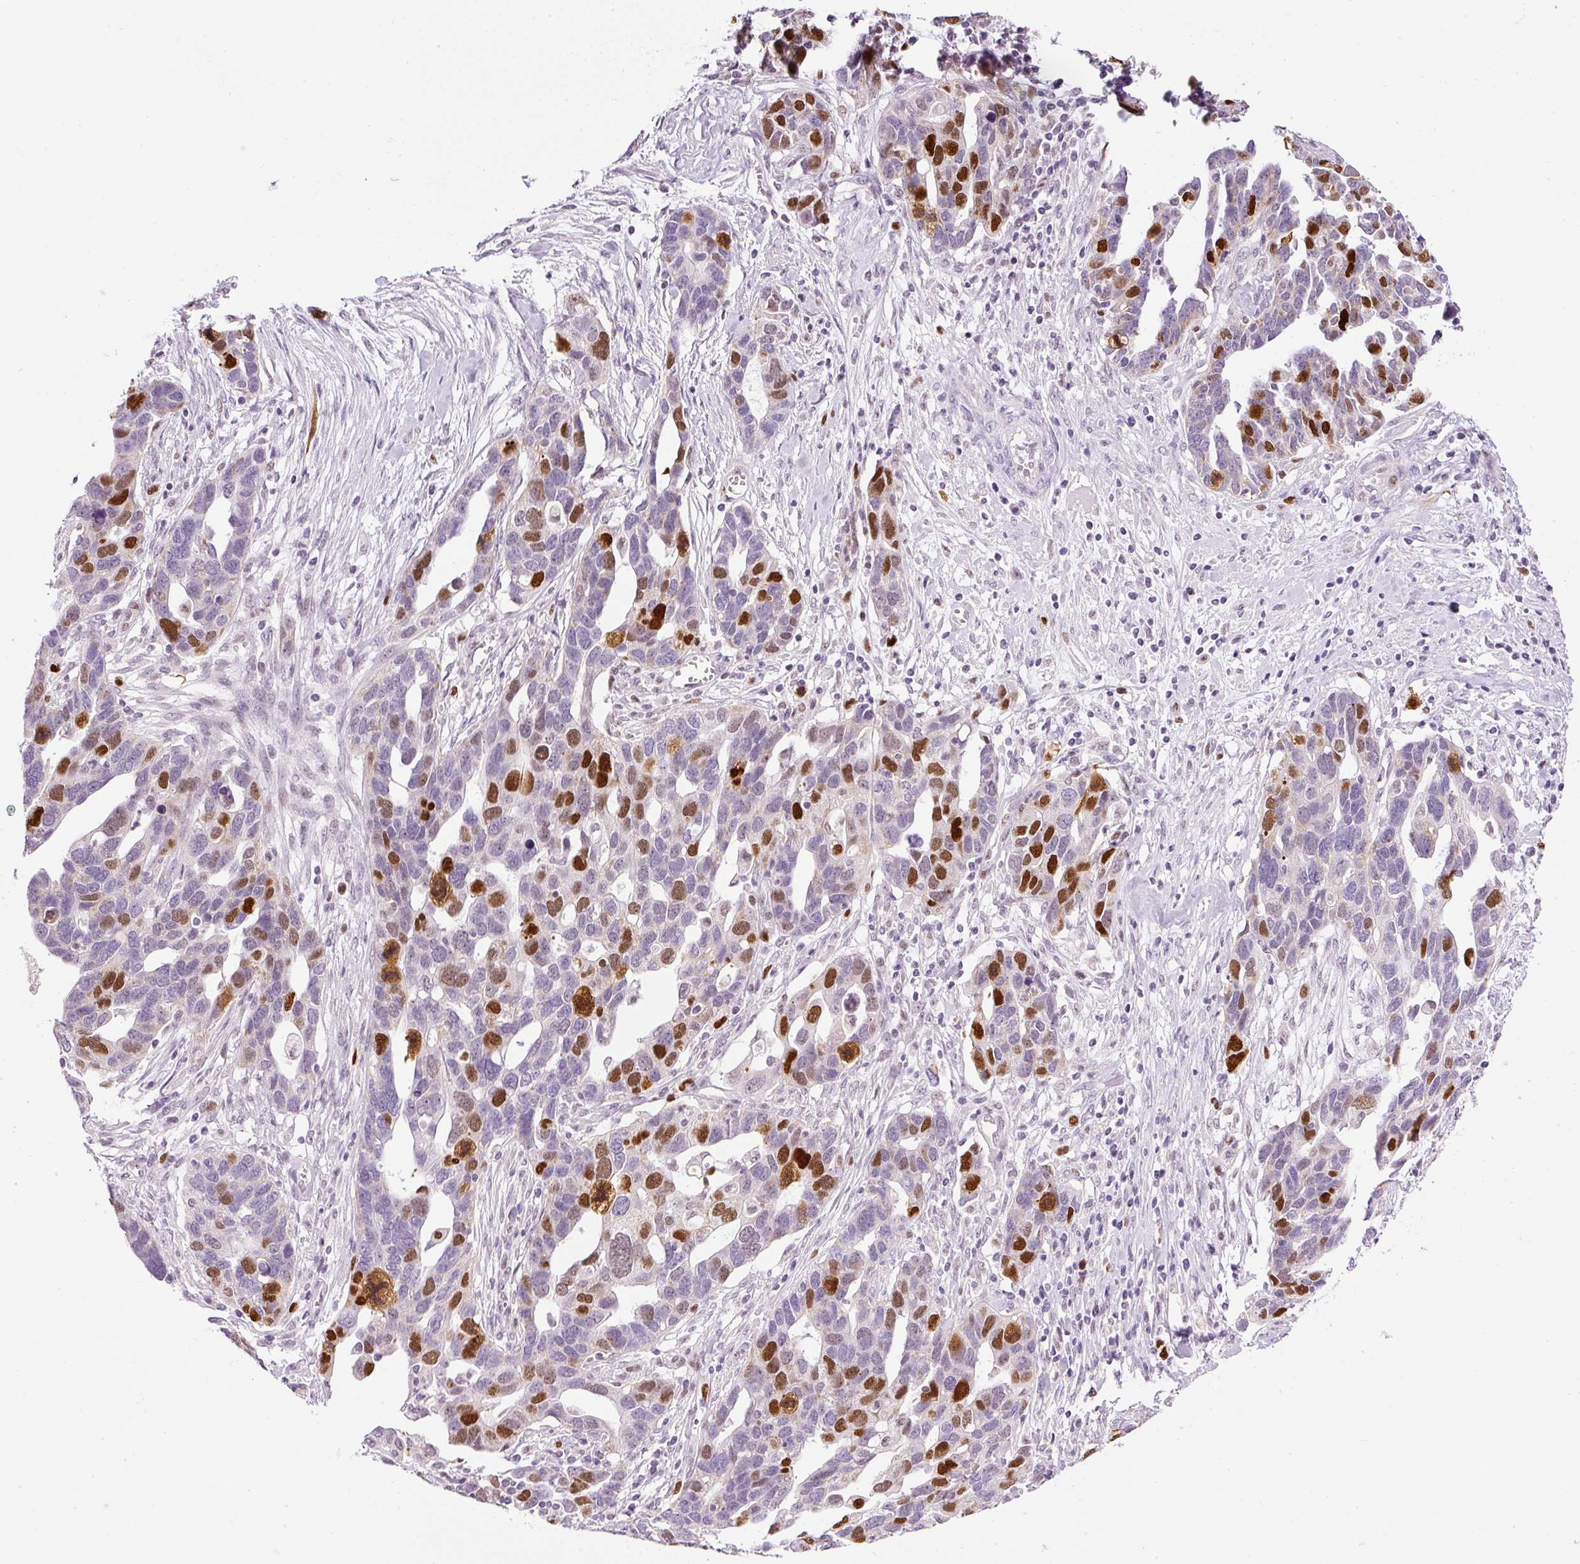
{"staining": {"intensity": "moderate", "quantity": "25%-75%", "location": "nuclear"}, "tissue": "ovarian cancer", "cell_type": "Tumor cells", "image_type": "cancer", "snomed": [{"axis": "morphology", "description": "Cystadenocarcinoma, serous, NOS"}, {"axis": "topography", "description": "Ovary"}], "caption": "Ovarian cancer tissue reveals moderate nuclear expression in approximately 25%-75% of tumor cells, visualized by immunohistochemistry.", "gene": "KPNA2", "patient": {"sex": "female", "age": 54}}